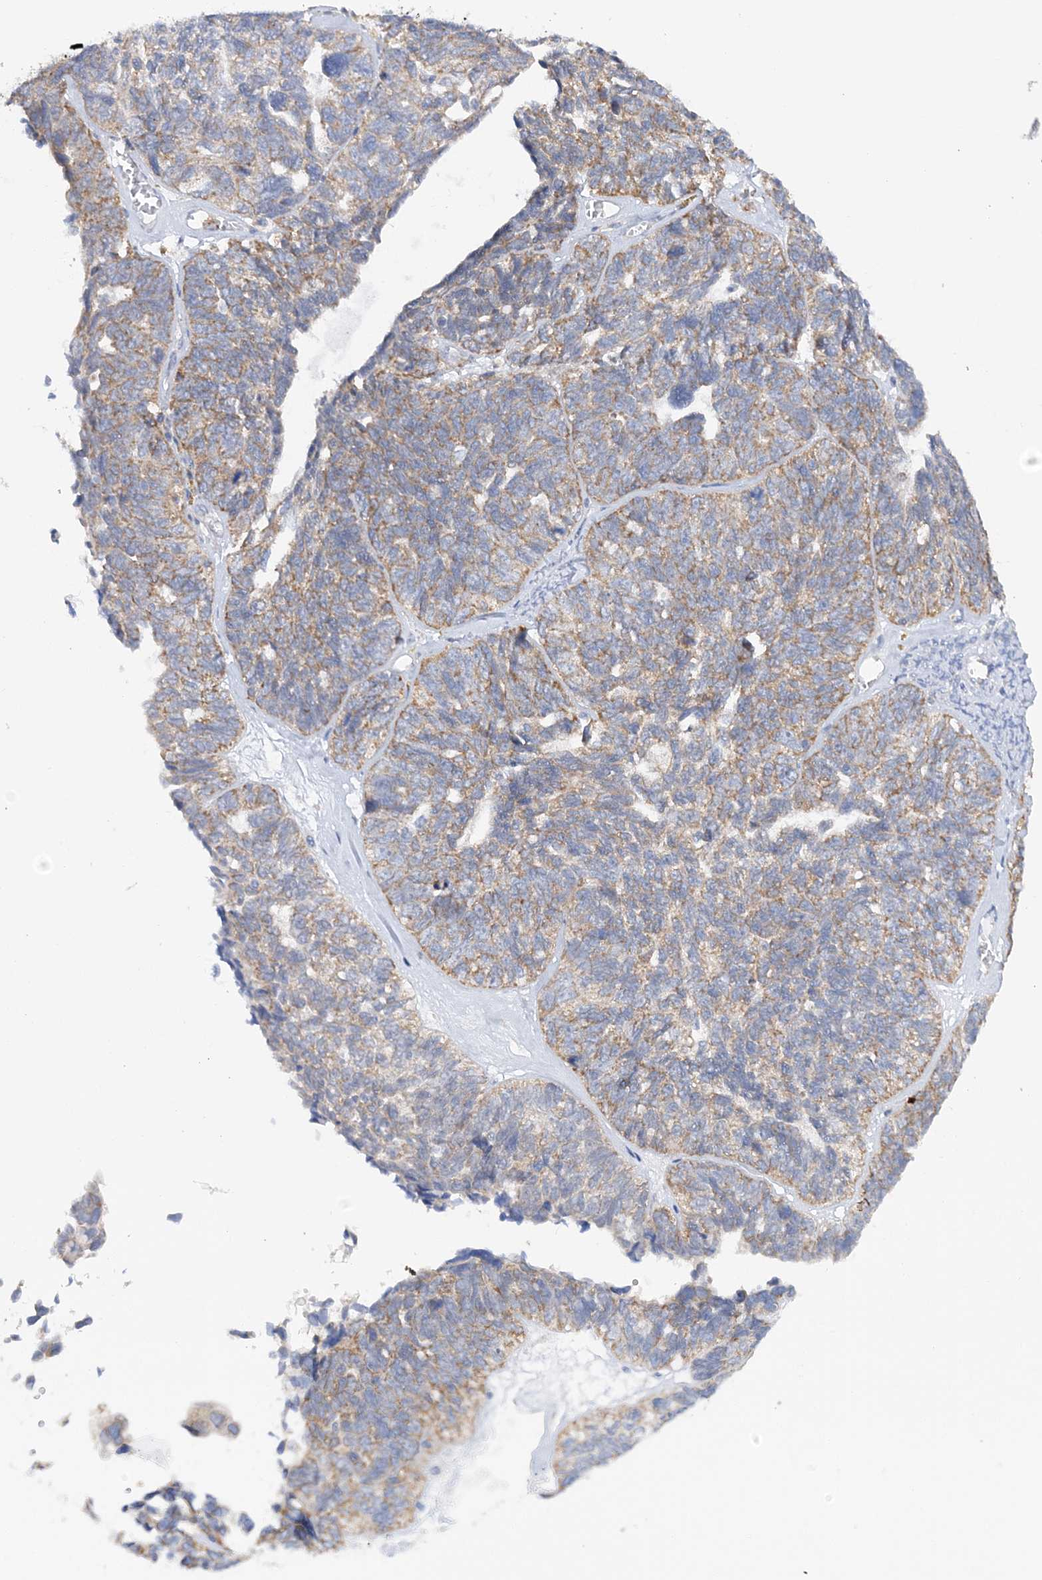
{"staining": {"intensity": "moderate", "quantity": ">75%", "location": "cytoplasmic/membranous"}, "tissue": "ovarian cancer", "cell_type": "Tumor cells", "image_type": "cancer", "snomed": [{"axis": "morphology", "description": "Cystadenocarcinoma, serous, NOS"}, {"axis": "topography", "description": "Ovary"}], "caption": "An image of human ovarian cancer stained for a protein displays moderate cytoplasmic/membranous brown staining in tumor cells. Nuclei are stained in blue.", "gene": "TTC32", "patient": {"sex": "female", "age": 79}}